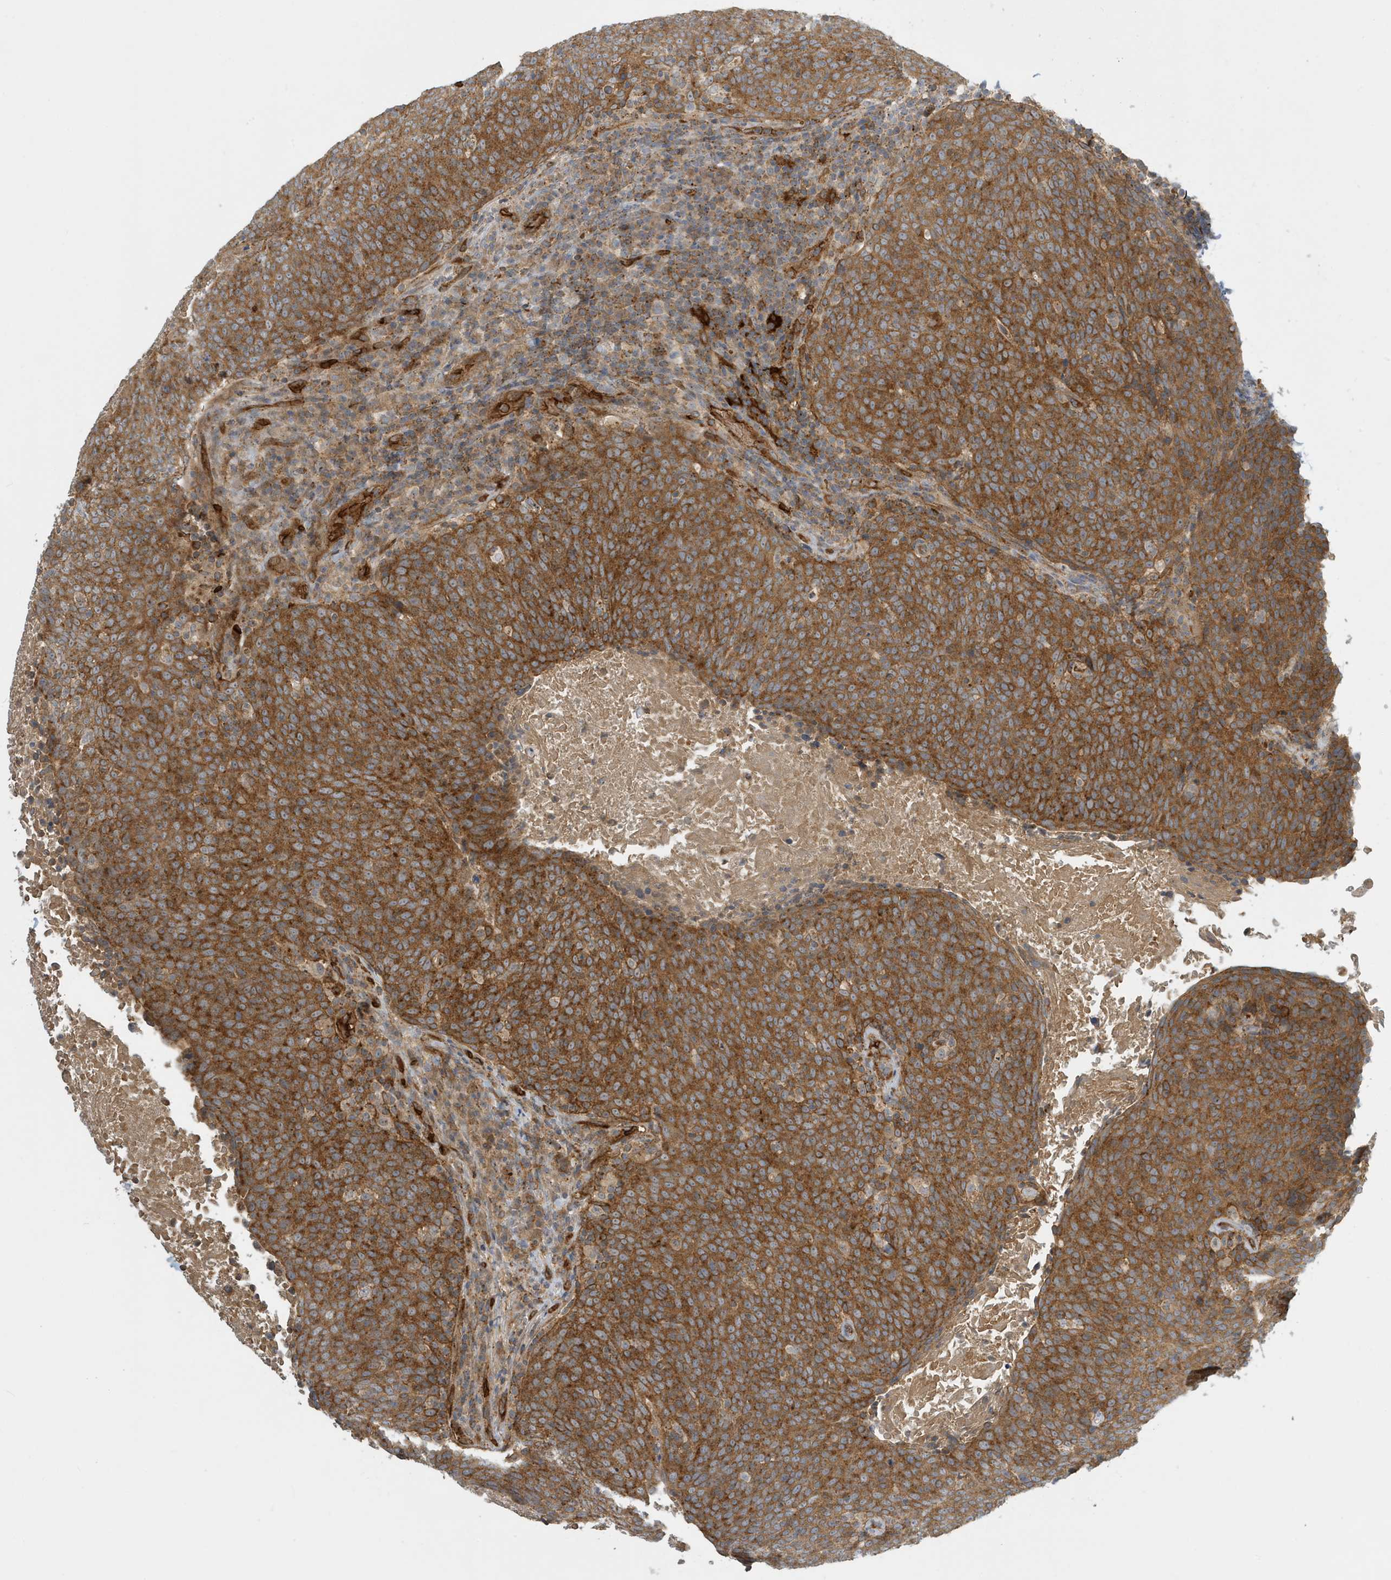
{"staining": {"intensity": "moderate", "quantity": ">75%", "location": "cytoplasmic/membranous"}, "tissue": "head and neck cancer", "cell_type": "Tumor cells", "image_type": "cancer", "snomed": [{"axis": "morphology", "description": "Squamous cell carcinoma, NOS"}, {"axis": "morphology", "description": "Squamous cell carcinoma, metastatic, NOS"}, {"axis": "topography", "description": "Lymph node"}, {"axis": "topography", "description": "Head-Neck"}], "caption": "Tumor cells exhibit medium levels of moderate cytoplasmic/membranous staining in about >75% of cells in head and neck cancer (squamous cell carcinoma). The staining is performed using DAB (3,3'-diaminobenzidine) brown chromogen to label protein expression. The nuclei are counter-stained blue using hematoxylin.", "gene": "FYCO1", "patient": {"sex": "male", "age": 62}}